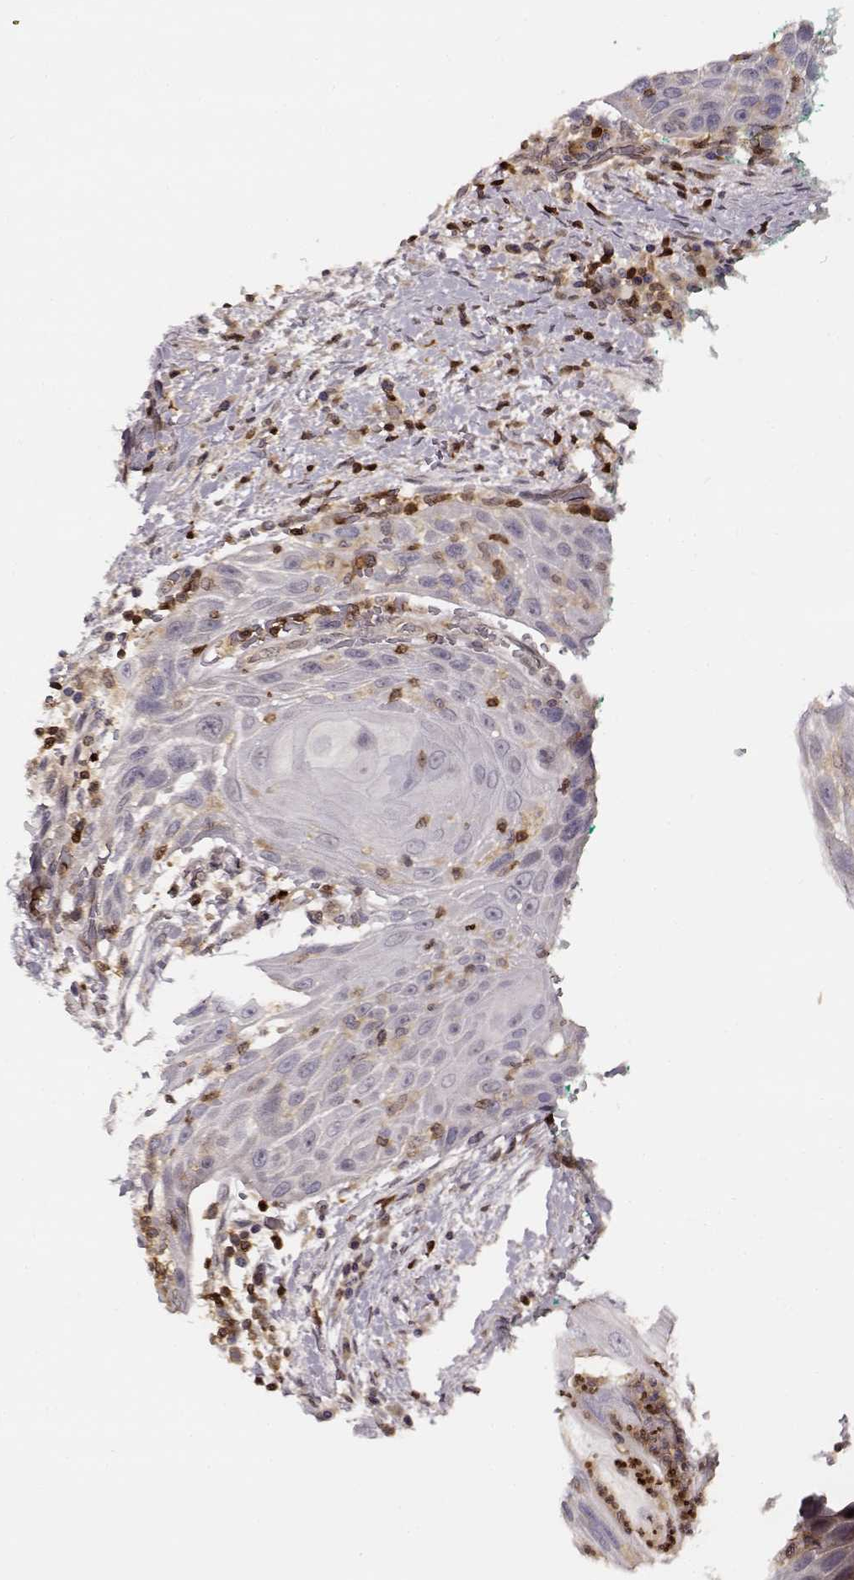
{"staining": {"intensity": "negative", "quantity": "none", "location": "none"}, "tissue": "head and neck cancer", "cell_type": "Tumor cells", "image_type": "cancer", "snomed": [{"axis": "morphology", "description": "Squamous cell carcinoma, NOS"}, {"axis": "topography", "description": "Head-Neck"}], "caption": "This is an immunohistochemistry histopathology image of human head and neck squamous cell carcinoma. There is no positivity in tumor cells.", "gene": "MFSD1", "patient": {"sex": "male", "age": 69}}